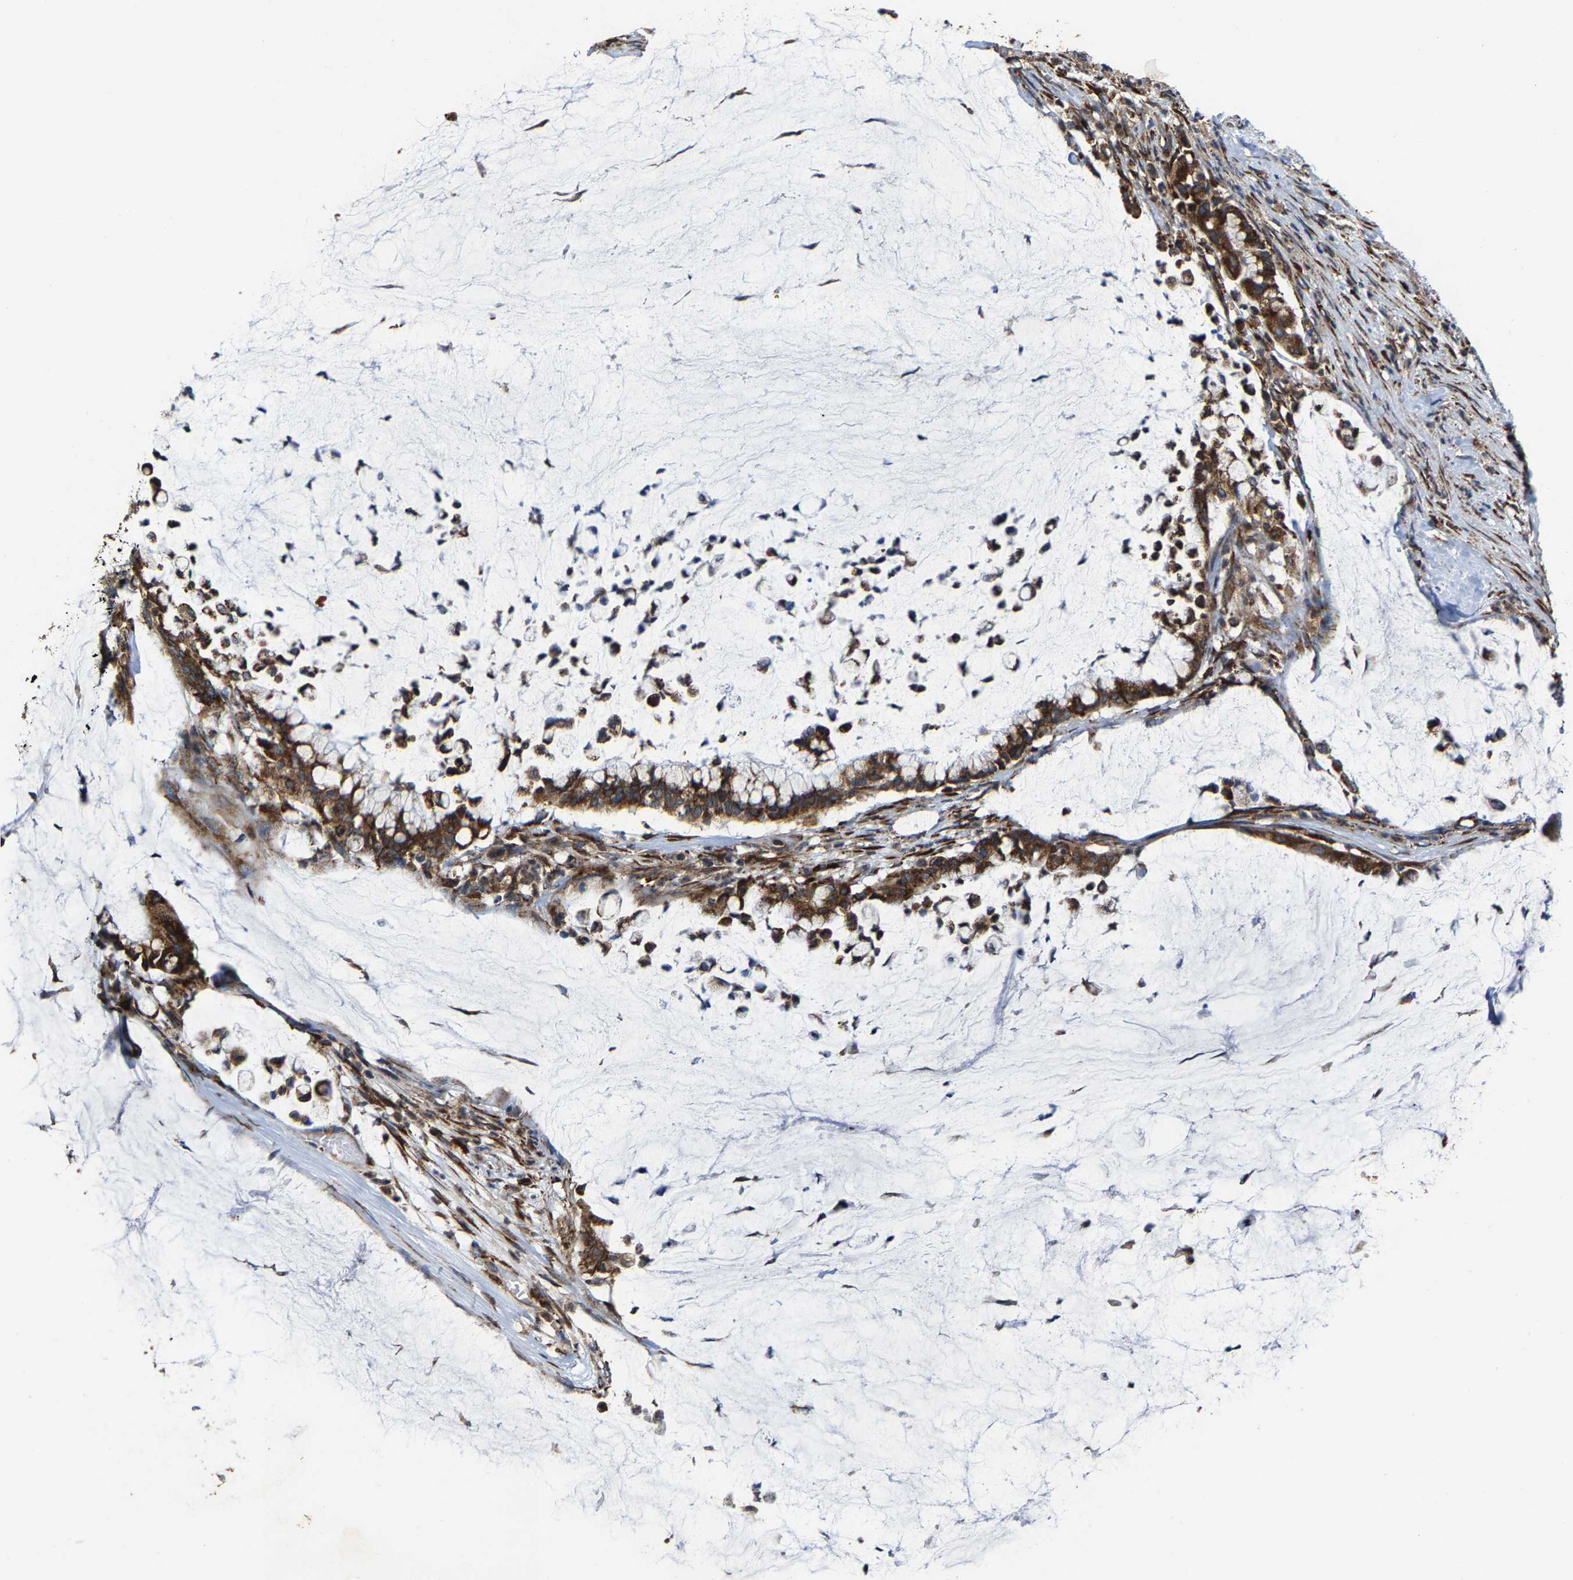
{"staining": {"intensity": "strong", "quantity": ">75%", "location": "cytoplasmic/membranous"}, "tissue": "pancreatic cancer", "cell_type": "Tumor cells", "image_type": "cancer", "snomed": [{"axis": "morphology", "description": "Adenocarcinoma, NOS"}, {"axis": "topography", "description": "Pancreas"}], "caption": "About >75% of tumor cells in human pancreatic cancer display strong cytoplasmic/membranous protein positivity as visualized by brown immunohistochemical staining.", "gene": "FGD3", "patient": {"sex": "male", "age": 41}}